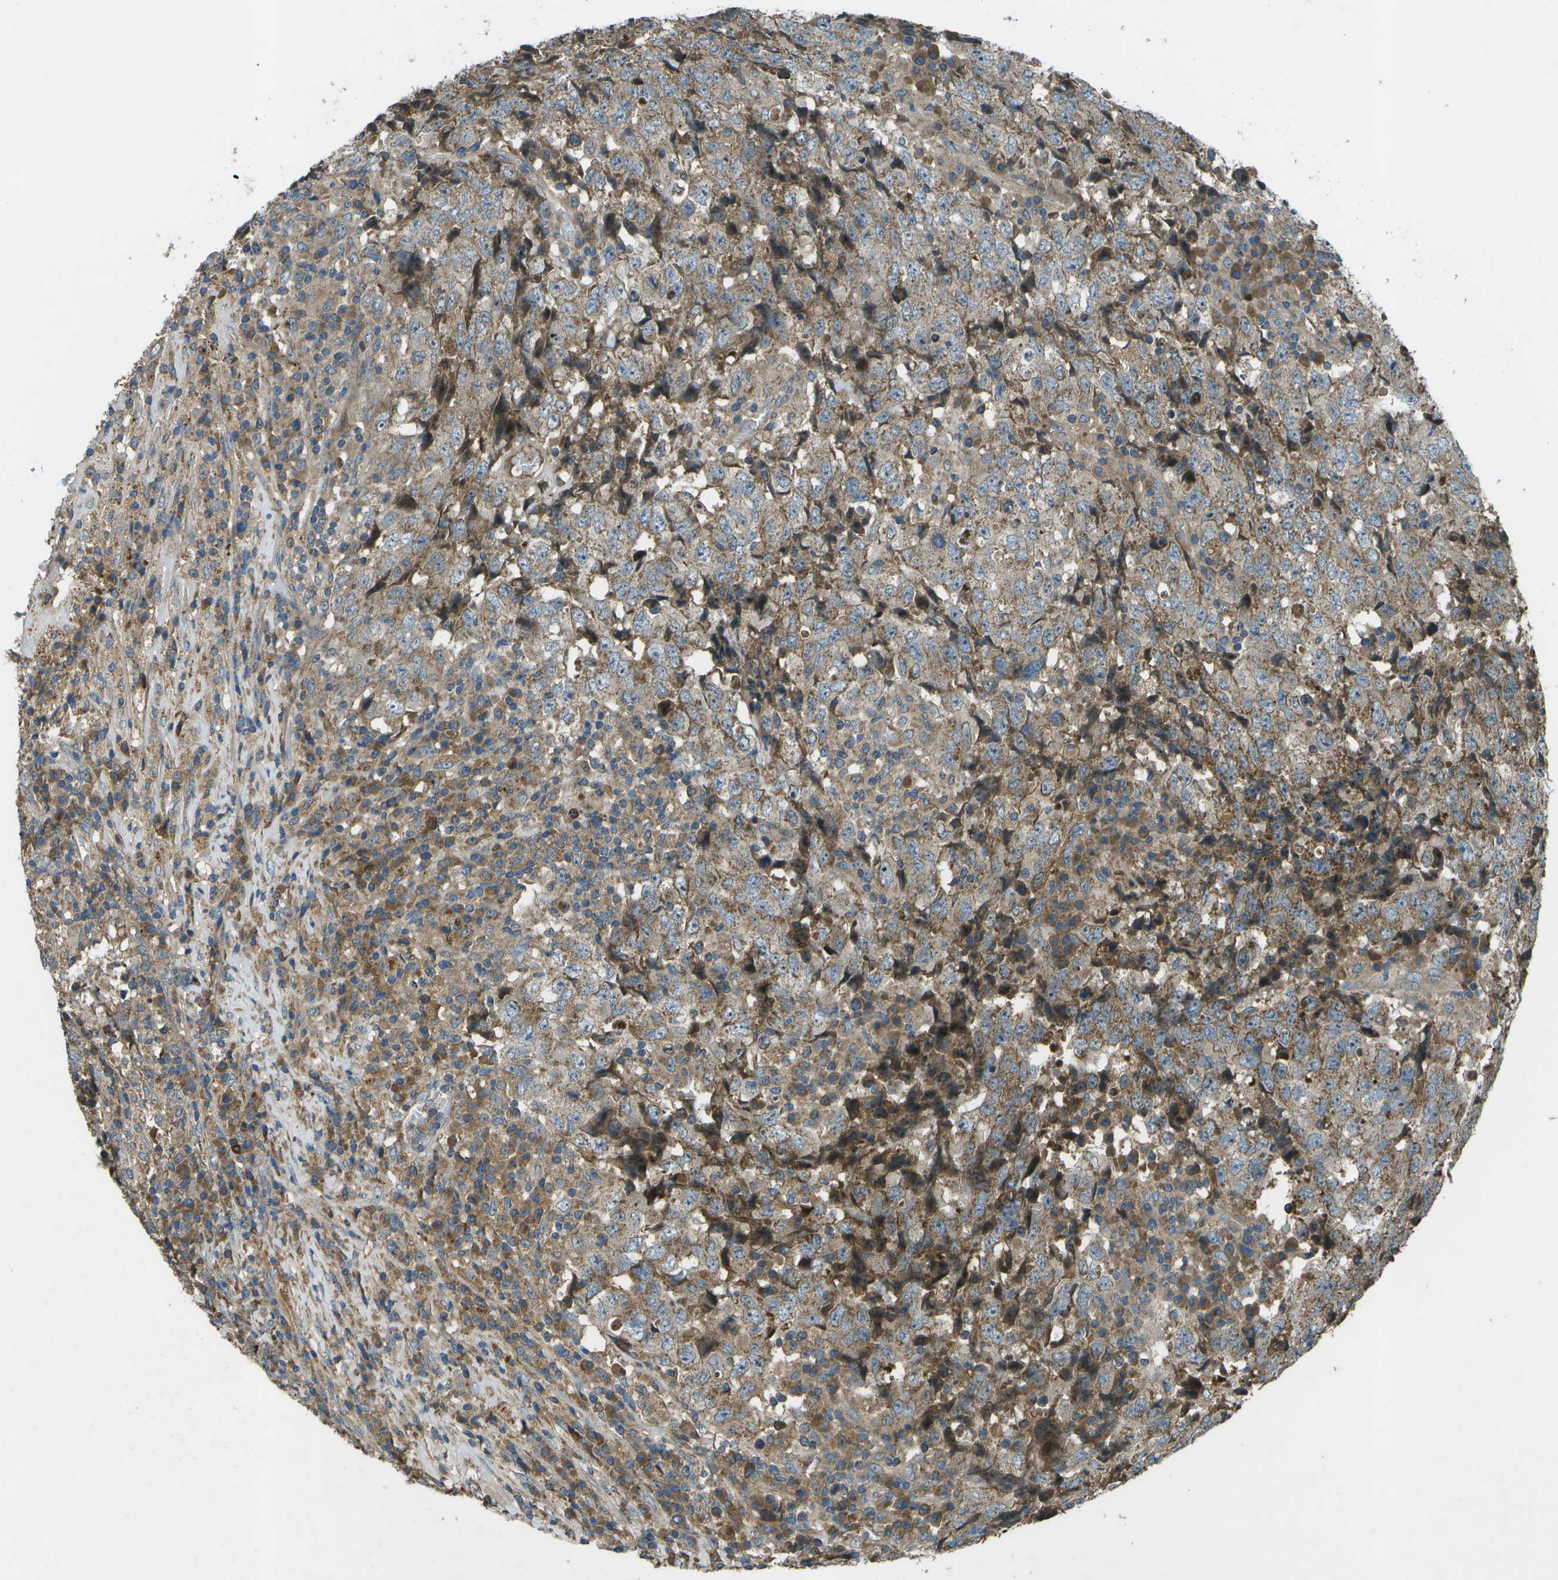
{"staining": {"intensity": "weak", "quantity": ">75%", "location": "cytoplasmic/membranous"}, "tissue": "testis cancer", "cell_type": "Tumor cells", "image_type": "cancer", "snomed": [{"axis": "morphology", "description": "Necrosis, NOS"}, {"axis": "morphology", "description": "Carcinoma, Embryonal, NOS"}, {"axis": "topography", "description": "Testis"}], "caption": "A high-resolution micrograph shows immunohistochemistry staining of embryonal carcinoma (testis), which exhibits weak cytoplasmic/membranous expression in about >75% of tumor cells. The staining was performed using DAB (3,3'-diaminobenzidine) to visualize the protein expression in brown, while the nuclei were stained in blue with hematoxylin (Magnification: 20x).", "gene": "PXYLP1", "patient": {"sex": "male", "age": 19}}